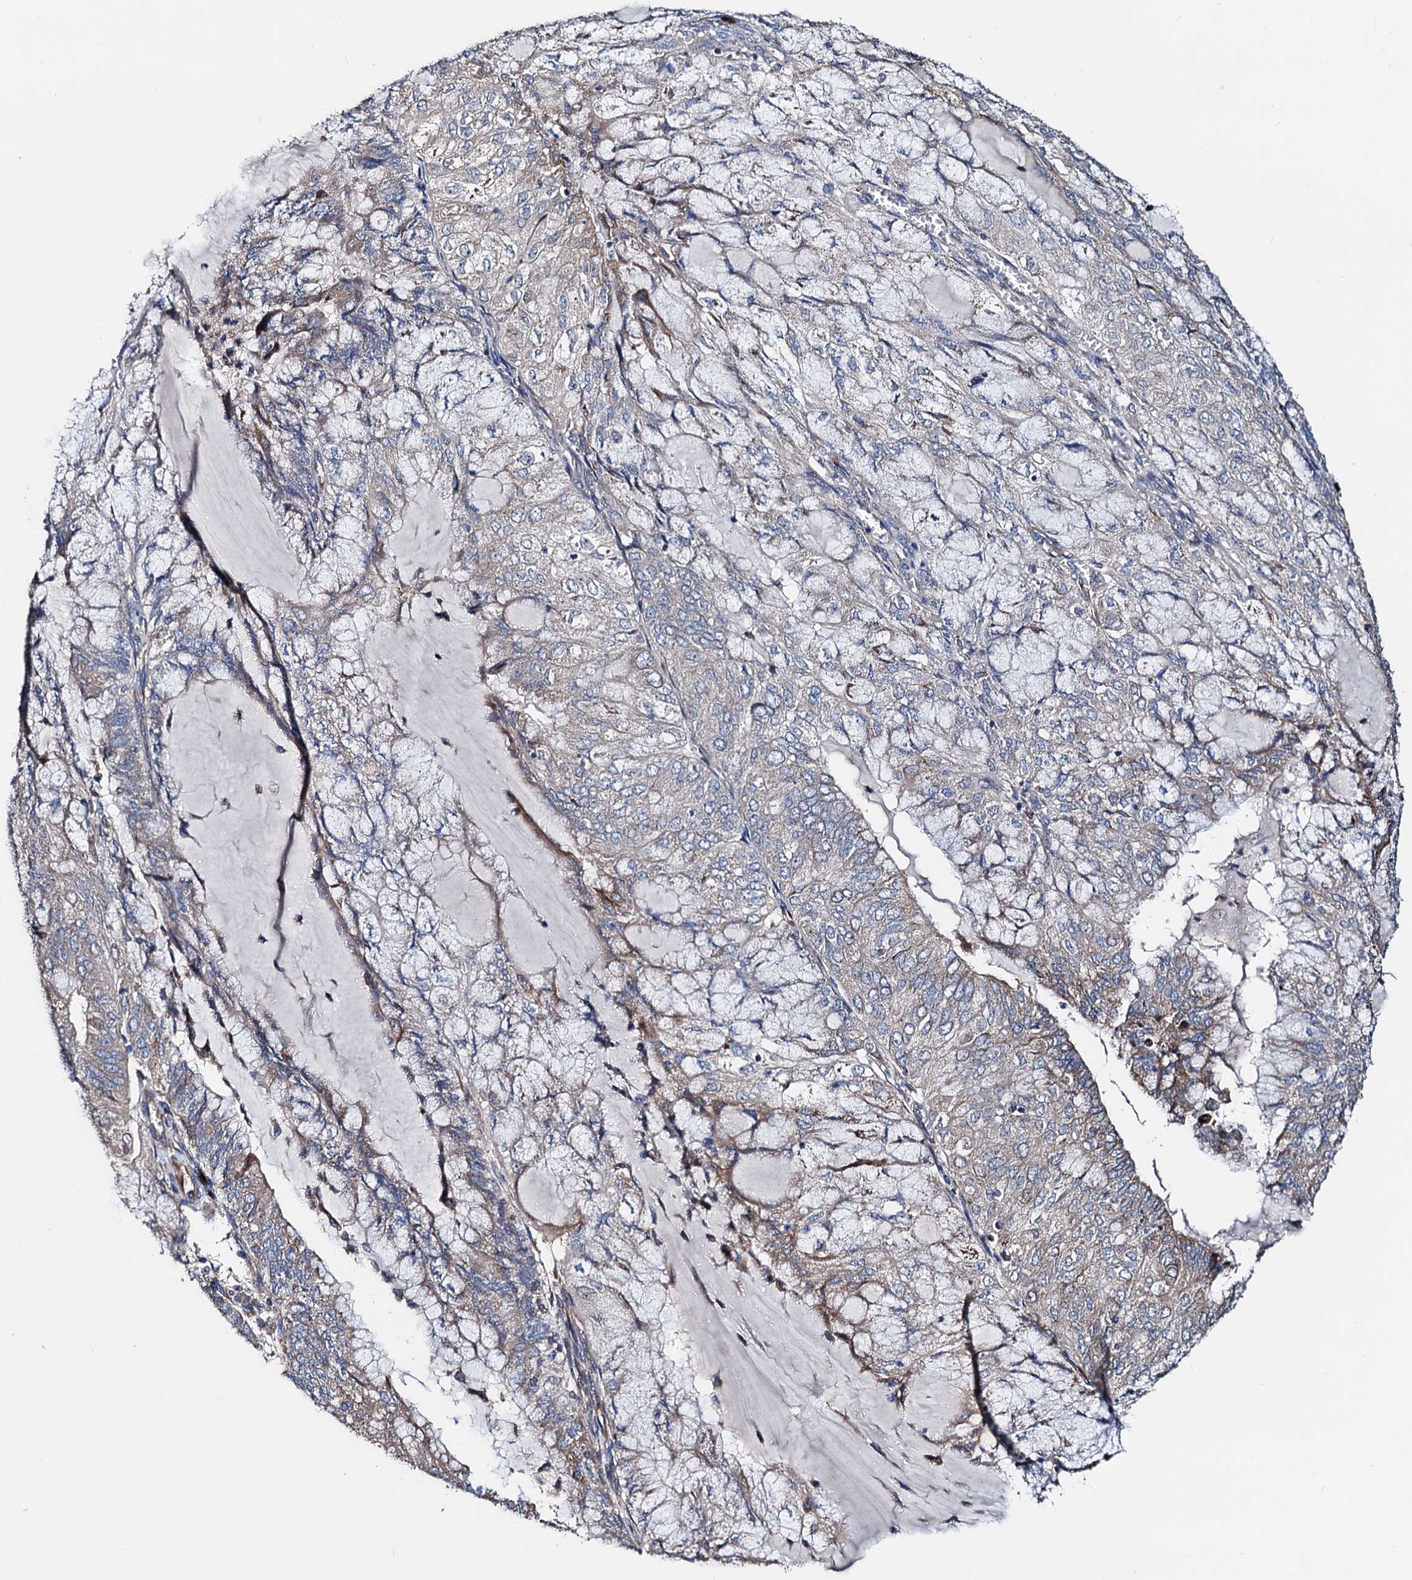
{"staining": {"intensity": "moderate", "quantity": "25%-75%", "location": "cytoplasmic/membranous"}, "tissue": "endometrial cancer", "cell_type": "Tumor cells", "image_type": "cancer", "snomed": [{"axis": "morphology", "description": "Adenocarcinoma, NOS"}, {"axis": "topography", "description": "Endometrium"}], "caption": "This histopathology image demonstrates immunohistochemistry (IHC) staining of human endometrial cancer (adenocarcinoma), with medium moderate cytoplasmic/membranous expression in approximately 25%-75% of tumor cells.", "gene": "AKAP11", "patient": {"sex": "female", "age": 81}}